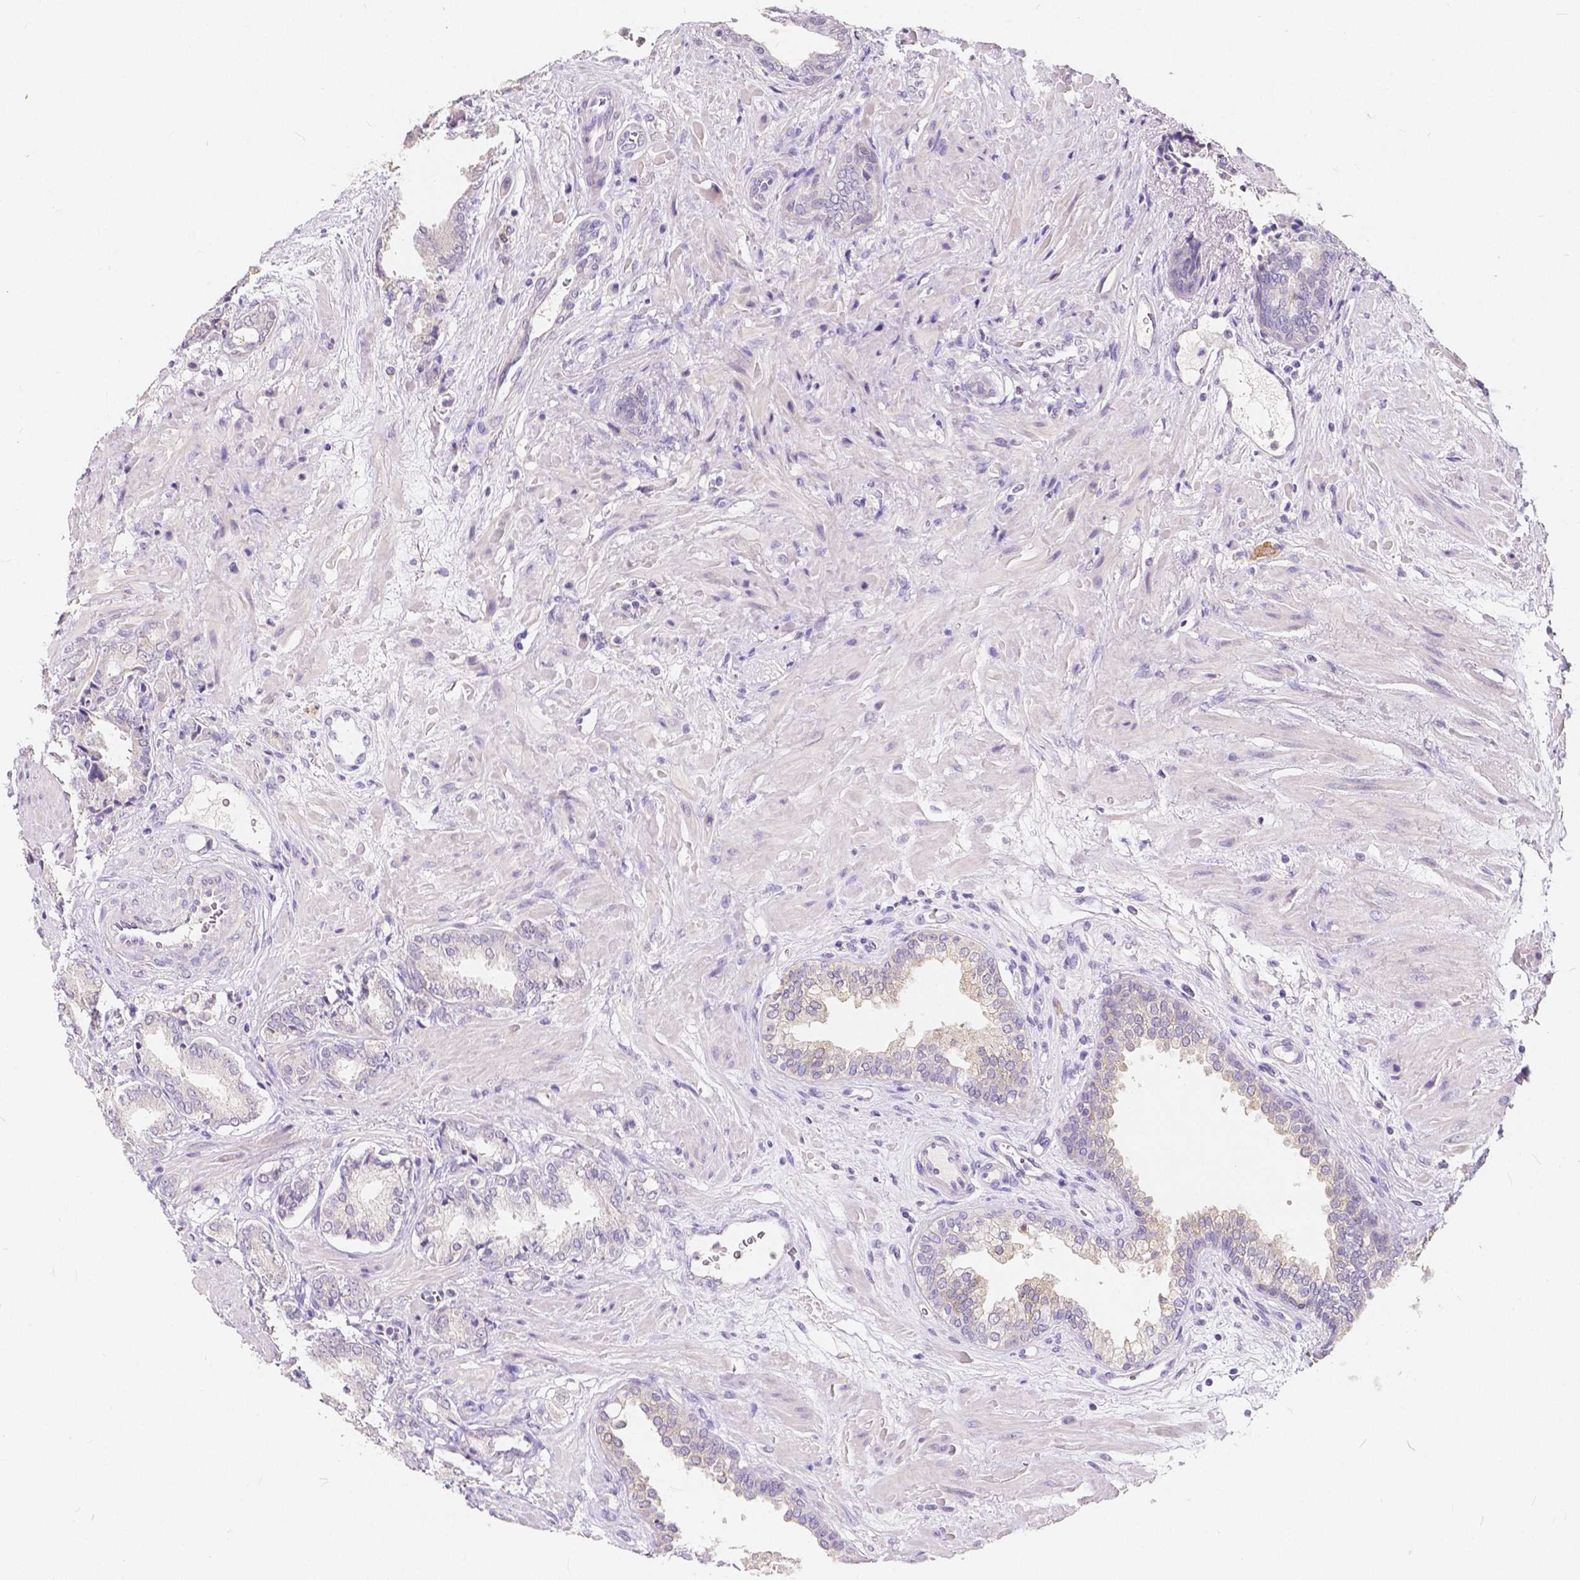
{"staining": {"intensity": "negative", "quantity": "none", "location": "none"}, "tissue": "prostate cancer", "cell_type": "Tumor cells", "image_type": "cancer", "snomed": [{"axis": "morphology", "description": "Adenocarcinoma, High grade"}, {"axis": "topography", "description": "Prostate"}], "caption": "Prostate cancer stained for a protein using IHC exhibits no staining tumor cells.", "gene": "ACP5", "patient": {"sex": "male", "age": 56}}